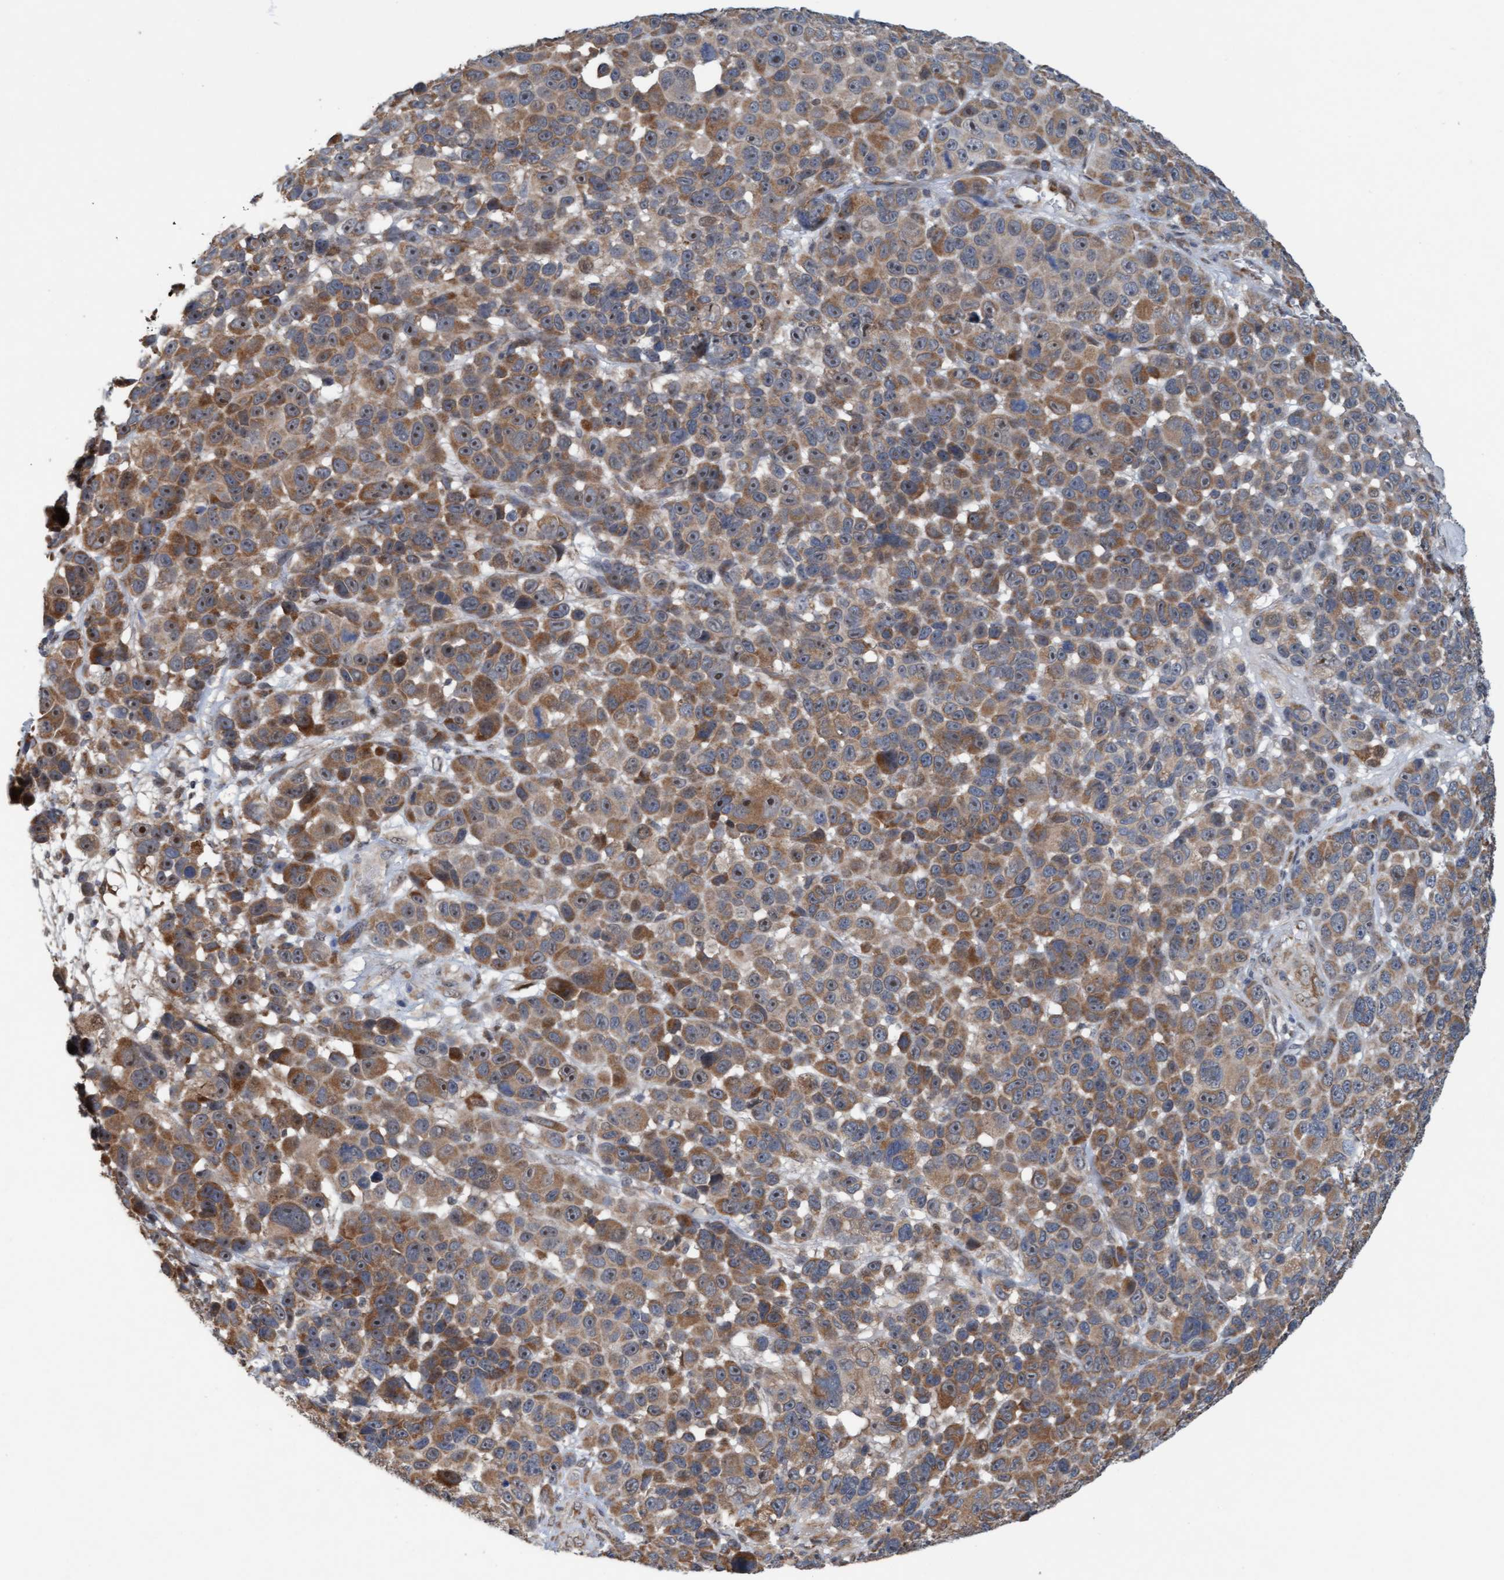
{"staining": {"intensity": "moderate", "quantity": ">75%", "location": "cytoplasmic/membranous"}, "tissue": "melanoma", "cell_type": "Tumor cells", "image_type": "cancer", "snomed": [{"axis": "morphology", "description": "Malignant melanoma, NOS"}, {"axis": "topography", "description": "Skin"}], "caption": "Melanoma tissue exhibits moderate cytoplasmic/membranous staining in approximately >75% of tumor cells", "gene": "ZNF566", "patient": {"sex": "male", "age": 53}}